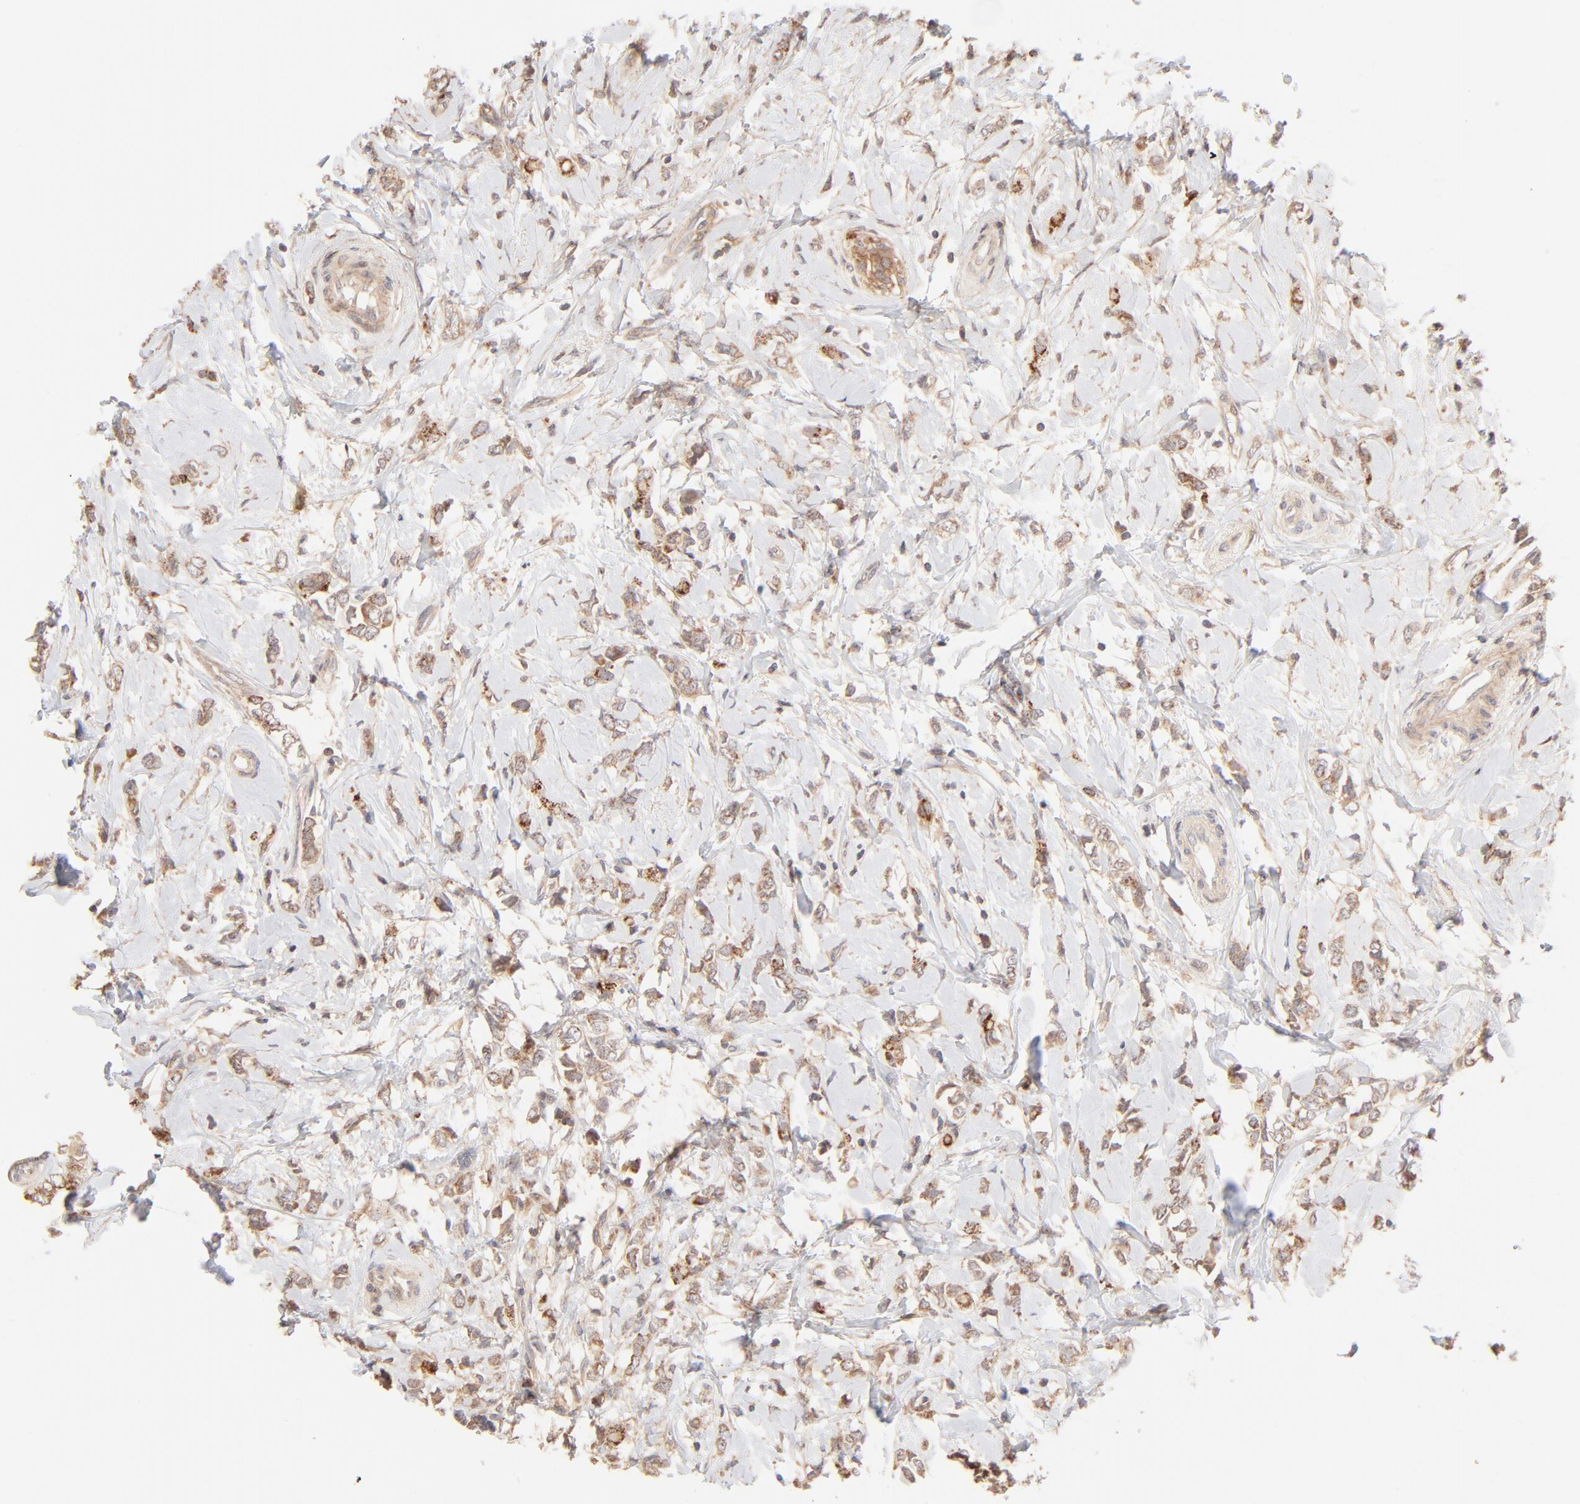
{"staining": {"intensity": "moderate", "quantity": ">75%", "location": "cytoplasmic/membranous"}, "tissue": "breast cancer", "cell_type": "Tumor cells", "image_type": "cancer", "snomed": [{"axis": "morphology", "description": "Normal tissue, NOS"}, {"axis": "morphology", "description": "Lobular carcinoma"}, {"axis": "topography", "description": "Breast"}], "caption": "Breast lobular carcinoma stained with IHC demonstrates moderate cytoplasmic/membranous expression in approximately >75% of tumor cells. (IHC, brightfield microscopy, high magnification).", "gene": "CSPG4", "patient": {"sex": "female", "age": 47}}